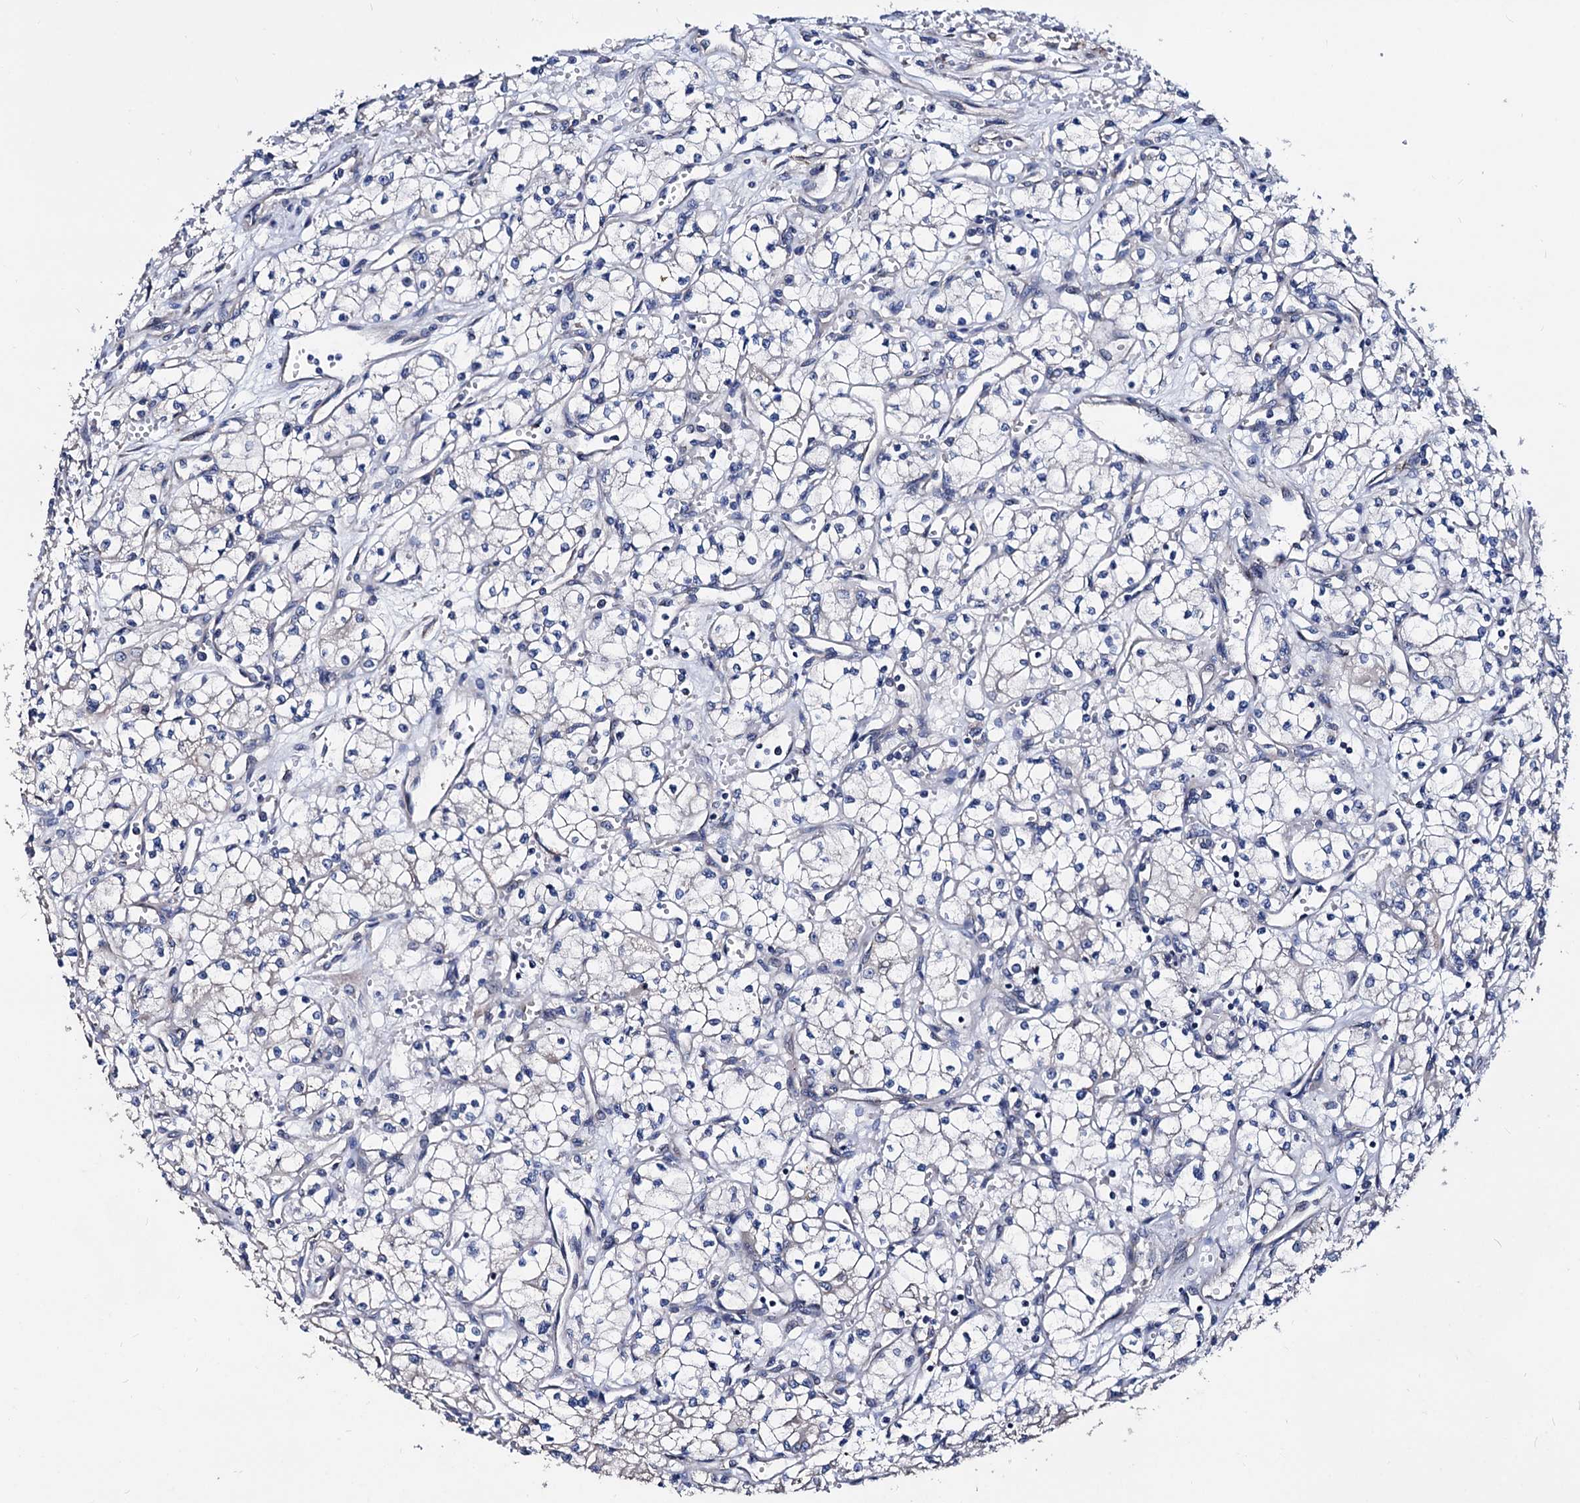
{"staining": {"intensity": "negative", "quantity": "none", "location": "none"}, "tissue": "renal cancer", "cell_type": "Tumor cells", "image_type": "cancer", "snomed": [{"axis": "morphology", "description": "Adenocarcinoma, NOS"}, {"axis": "topography", "description": "Kidney"}], "caption": "DAB immunohistochemical staining of adenocarcinoma (renal) exhibits no significant staining in tumor cells. (DAB IHC, high magnification).", "gene": "AKAP11", "patient": {"sex": "male", "age": 59}}